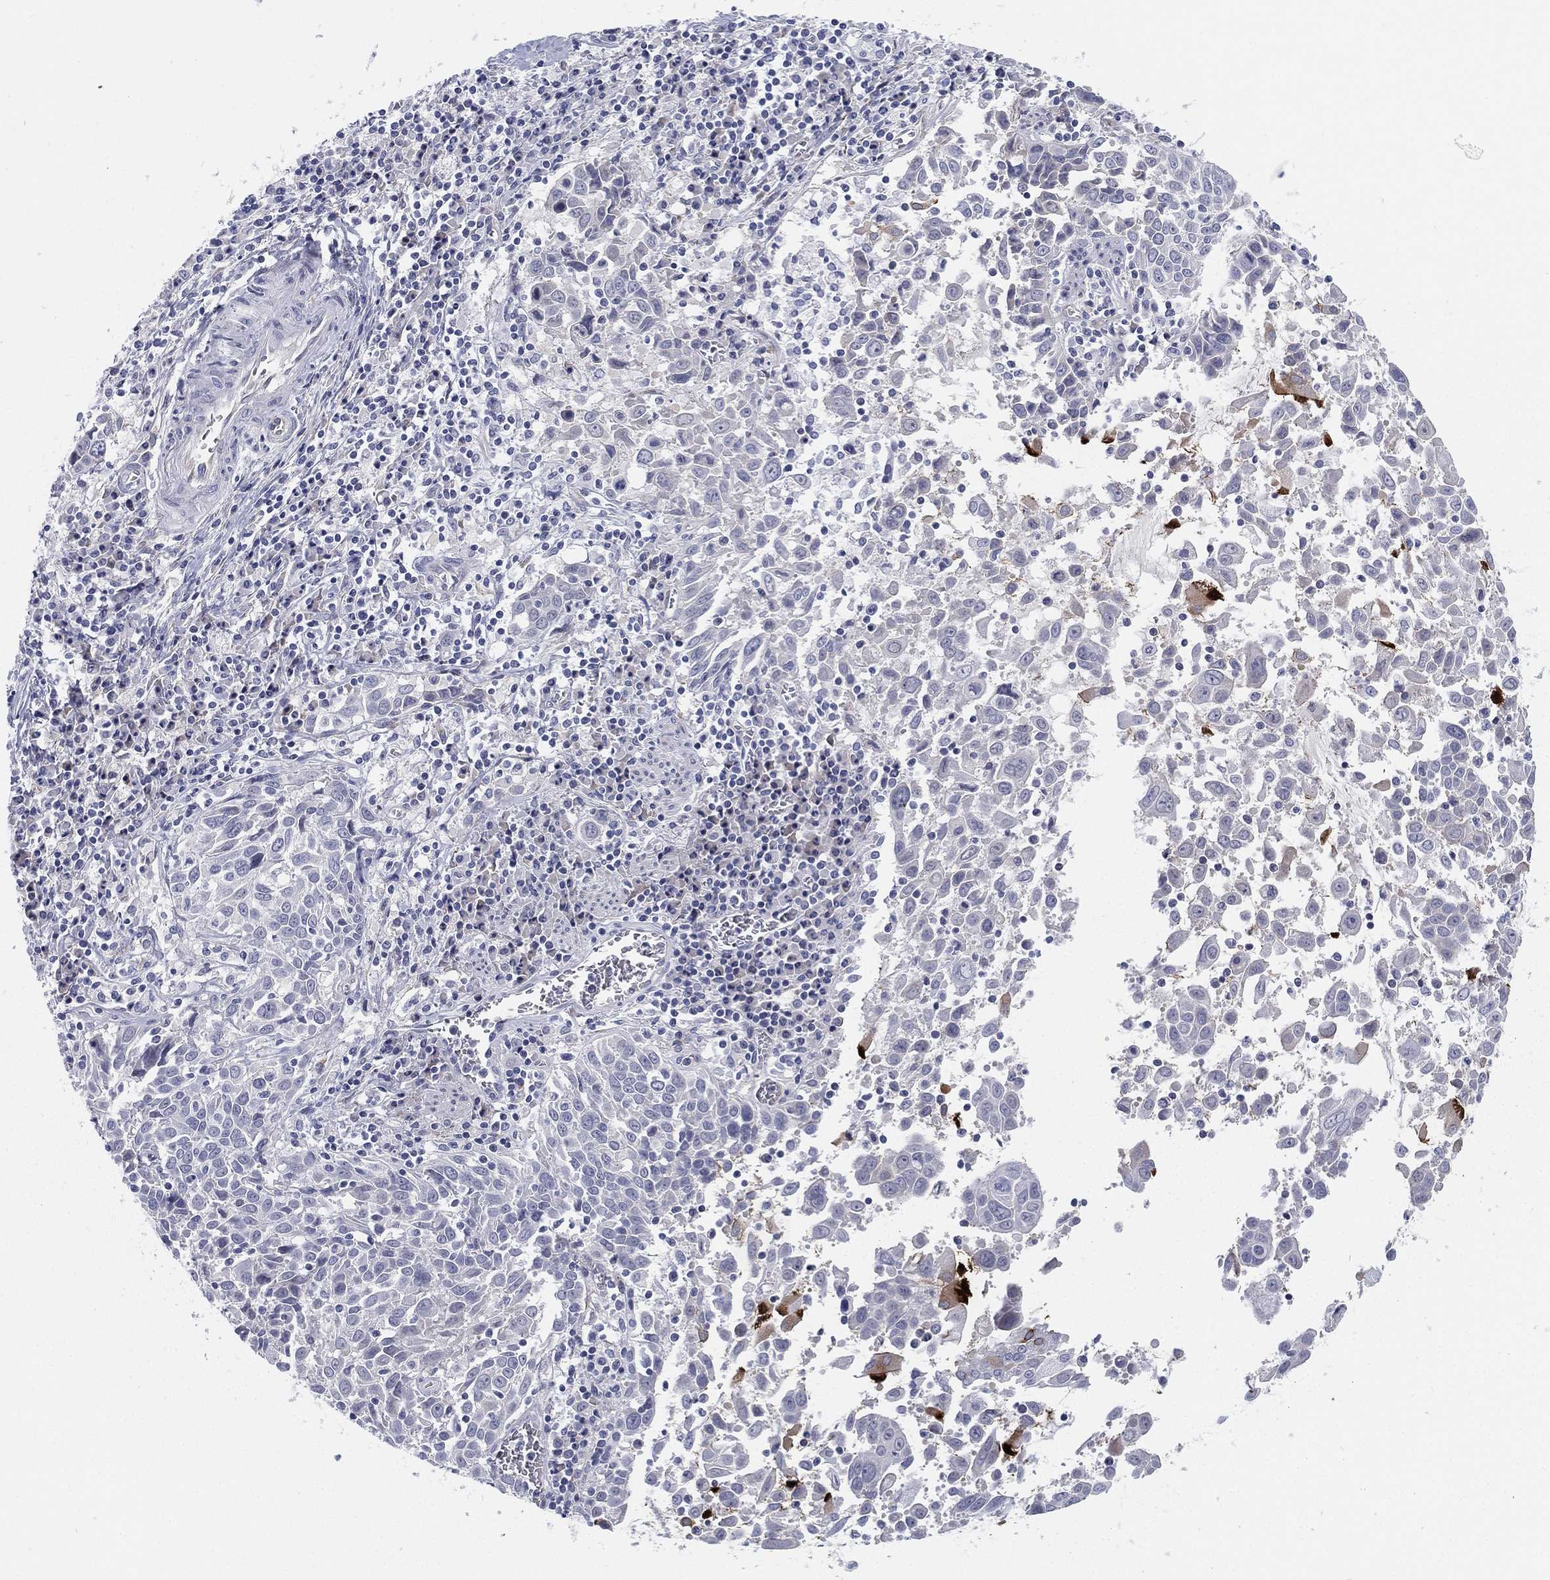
{"staining": {"intensity": "negative", "quantity": "none", "location": "none"}, "tissue": "lung cancer", "cell_type": "Tumor cells", "image_type": "cancer", "snomed": [{"axis": "morphology", "description": "Squamous cell carcinoma, NOS"}, {"axis": "topography", "description": "Lung"}], "caption": "Human squamous cell carcinoma (lung) stained for a protein using IHC shows no staining in tumor cells.", "gene": "MLF1", "patient": {"sex": "male", "age": 57}}